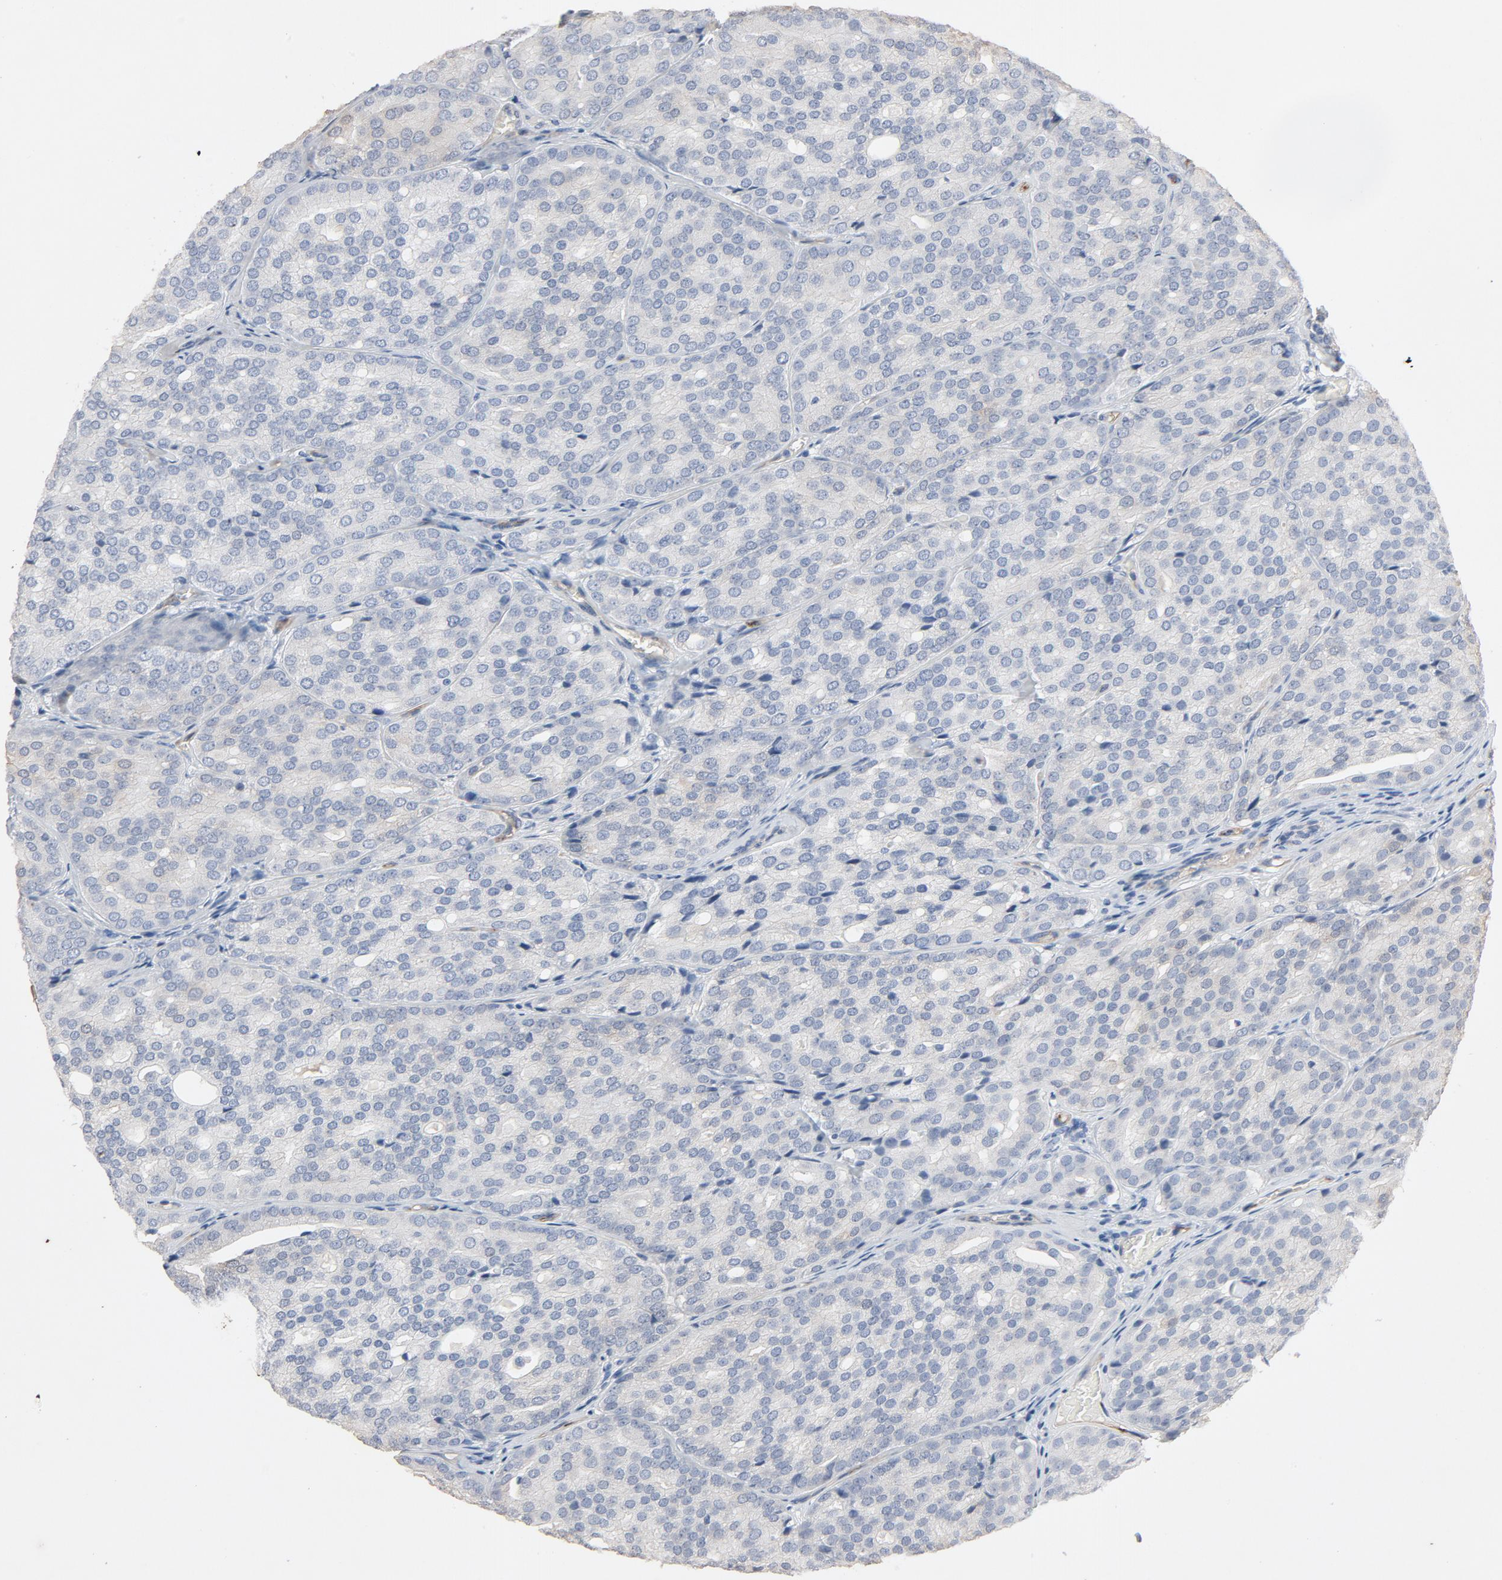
{"staining": {"intensity": "negative", "quantity": "none", "location": "none"}, "tissue": "prostate cancer", "cell_type": "Tumor cells", "image_type": "cancer", "snomed": [{"axis": "morphology", "description": "Adenocarcinoma, High grade"}, {"axis": "topography", "description": "Prostate"}], "caption": "Immunohistochemistry image of prostate cancer (adenocarcinoma (high-grade)) stained for a protein (brown), which displays no staining in tumor cells. (DAB IHC with hematoxylin counter stain).", "gene": "KDR", "patient": {"sex": "male", "age": 64}}